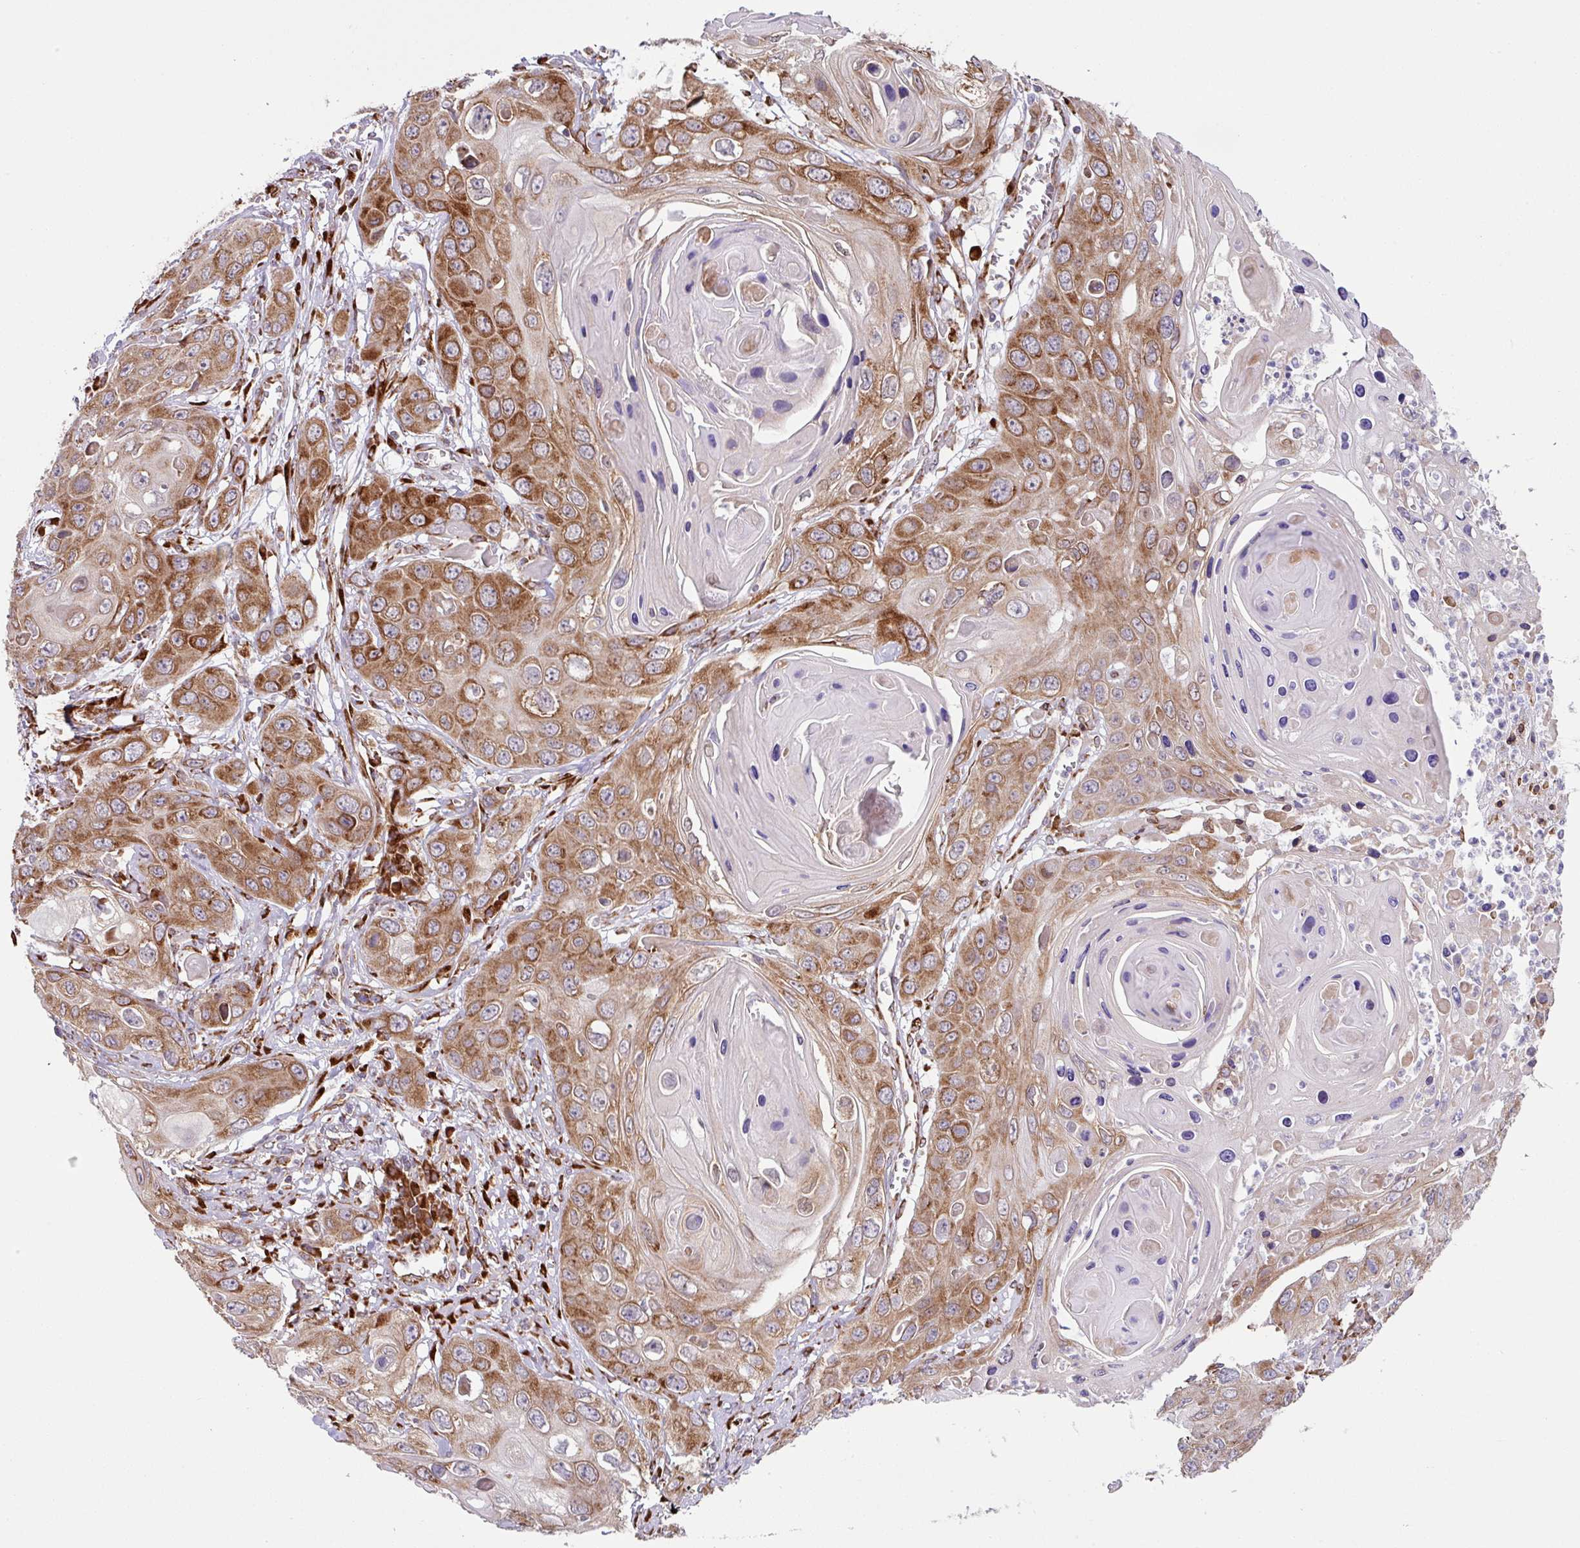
{"staining": {"intensity": "moderate", "quantity": ">75%", "location": "cytoplasmic/membranous"}, "tissue": "skin cancer", "cell_type": "Tumor cells", "image_type": "cancer", "snomed": [{"axis": "morphology", "description": "Squamous cell carcinoma, NOS"}, {"axis": "topography", "description": "Skin"}], "caption": "IHC histopathology image of neoplastic tissue: human squamous cell carcinoma (skin) stained using immunohistochemistry (IHC) demonstrates medium levels of moderate protein expression localized specifically in the cytoplasmic/membranous of tumor cells, appearing as a cytoplasmic/membranous brown color.", "gene": "SLC39A7", "patient": {"sex": "male", "age": 55}}